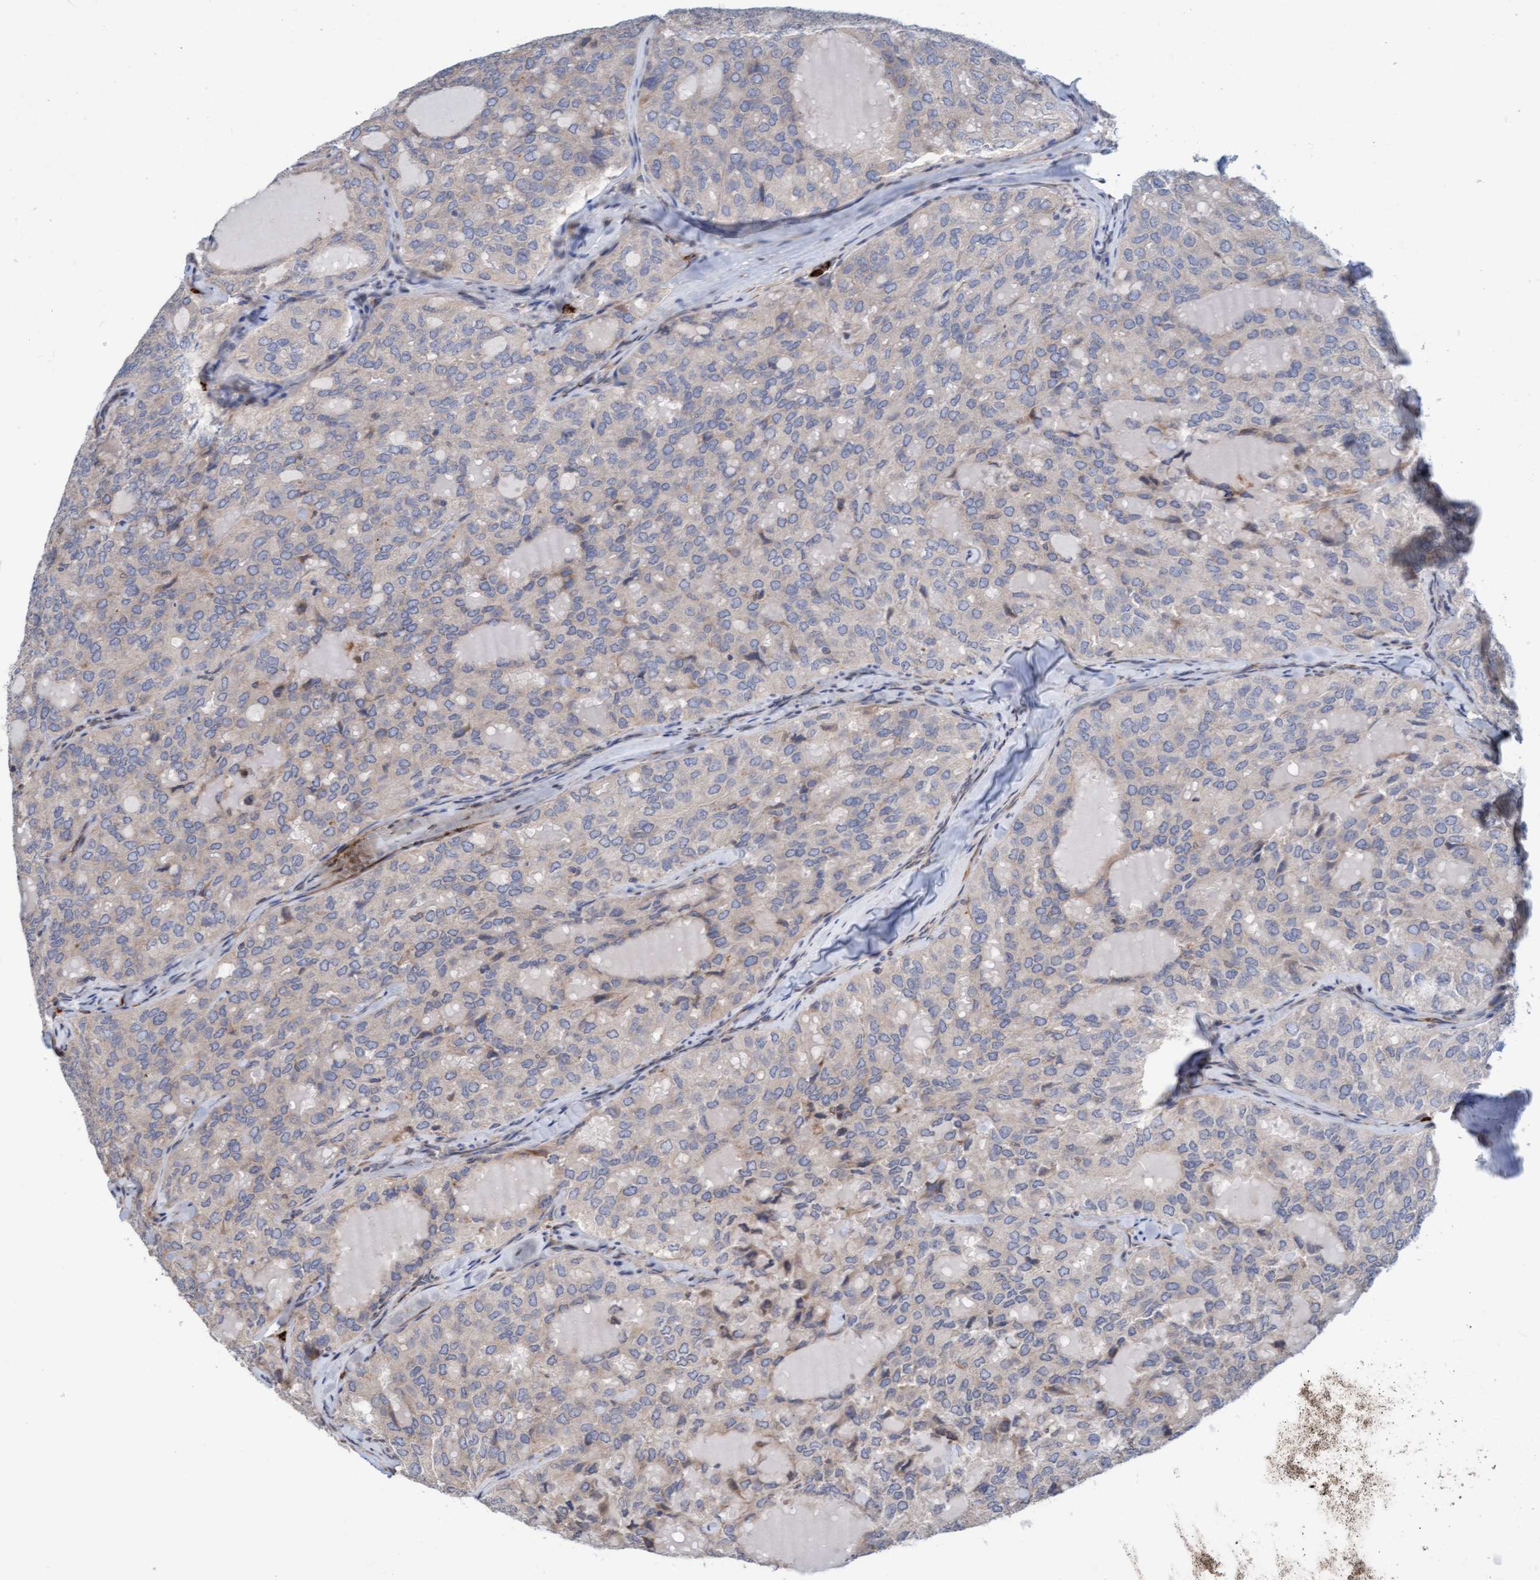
{"staining": {"intensity": "negative", "quantity": "none", "location": "none"}, "tissue": "thyroid cancer", "cell_type": "Tumor cells", "image_type": "cancer", "snomed": [{"axis": "morphology", "description": "Follicular adenoma carcinoma, NOS"}, {"axis": "topography", "description": "Thyroid gland"}], "caption": "Tumor cells are negative for brown protein staining in thyroid cancer (follicular adenoma carcinoma).", "gene": "MMP8", "patient": {"sex": "male", "age": 75}}